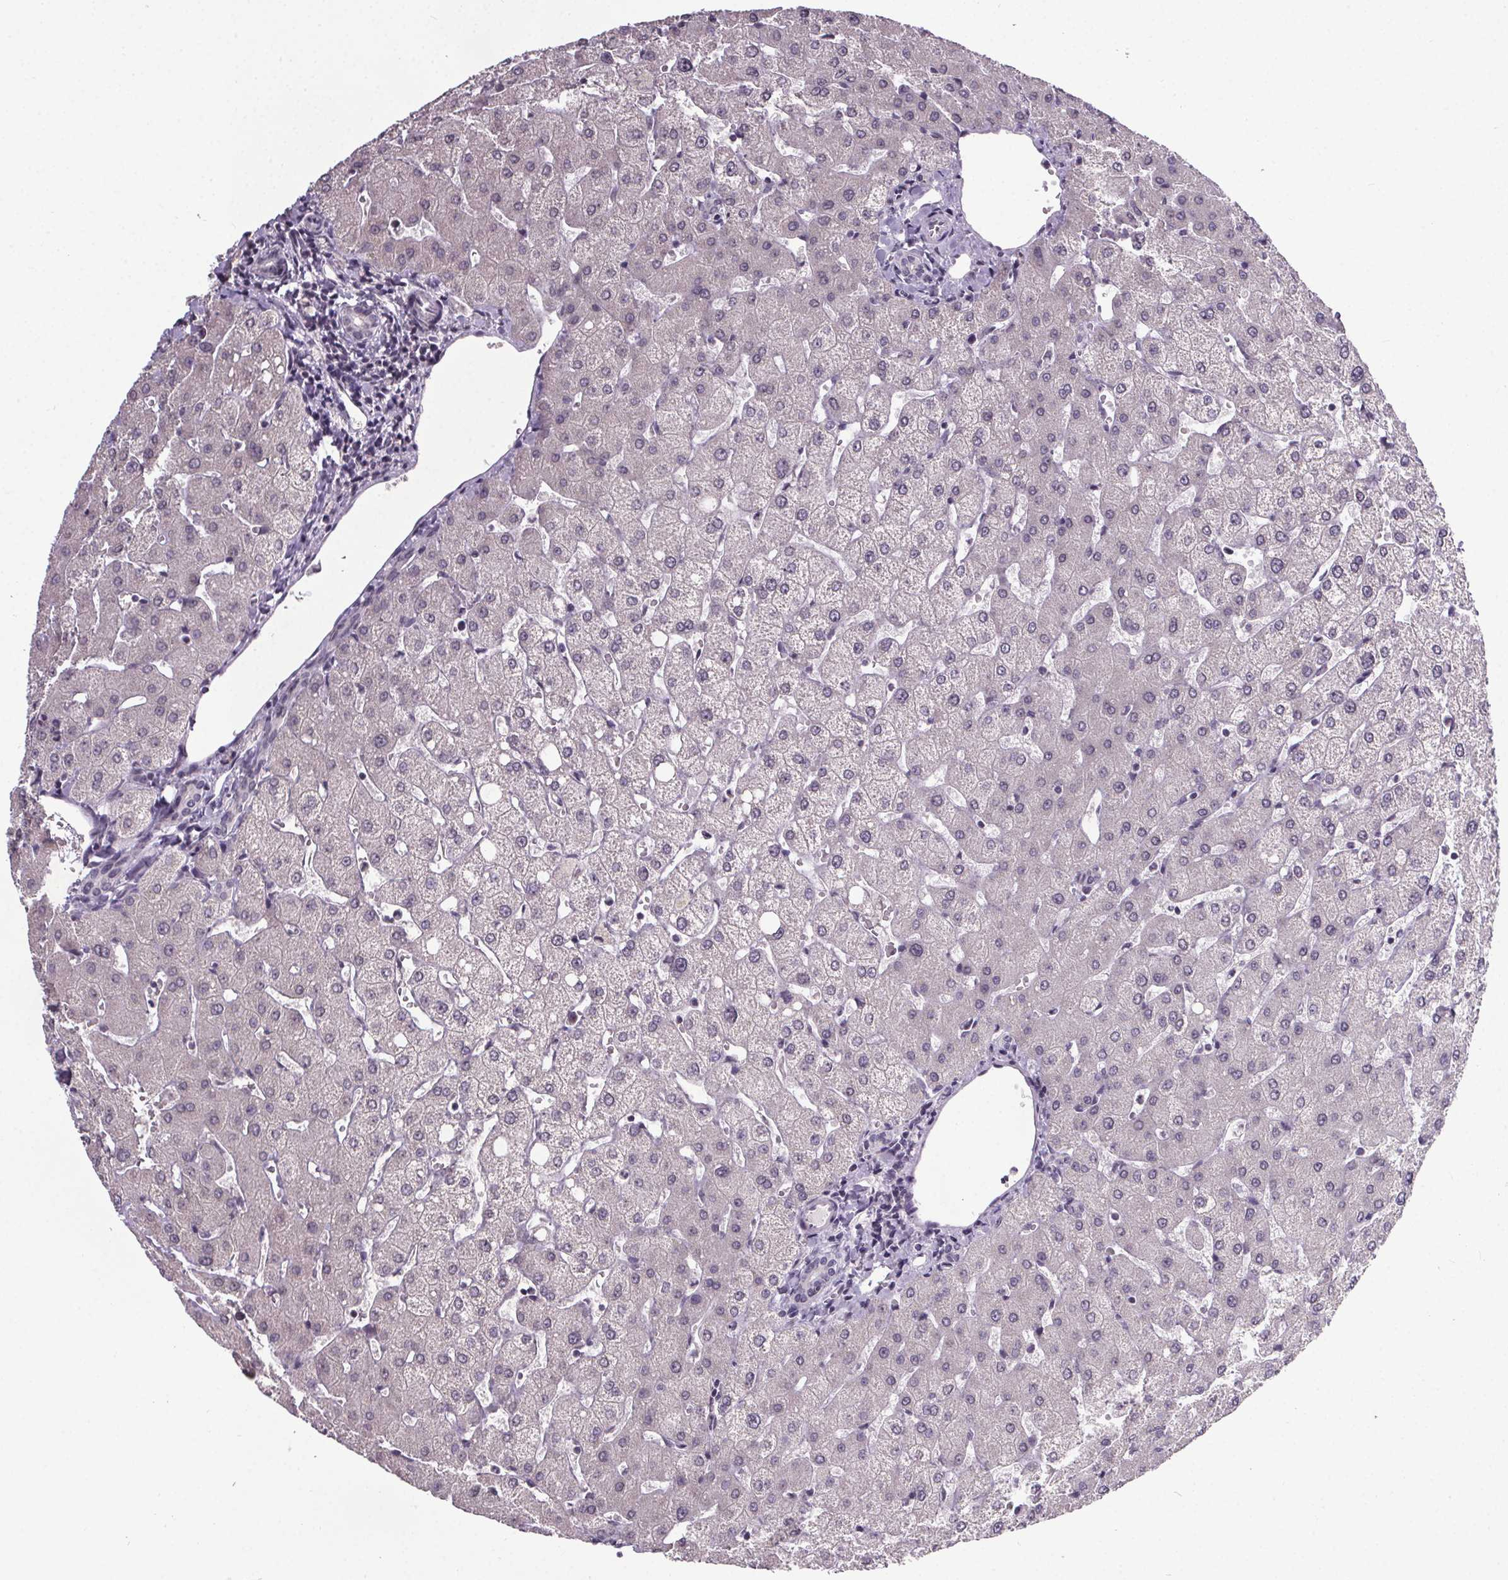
{"staining": {"intensity": "negative", "quantity": "none", "location": "none"}, "tissue": "liver", "cell_type": "Cholangiocytes", "image_type": "normal", "snomed": [{"axis": "morphology", "description": "Normal tissue, NOS"}, {"axis": "topography", "description": "Liver"}], "caption": "Normal liver was stained to show a protein in brown. There is no significant staining in cholangiocytes. (DAB (3,3'-diaminobenzidine) IHC with hematoxylin counter stain).", "gene": "NKX6", "patient": {"sex": "female", "age": 54}}